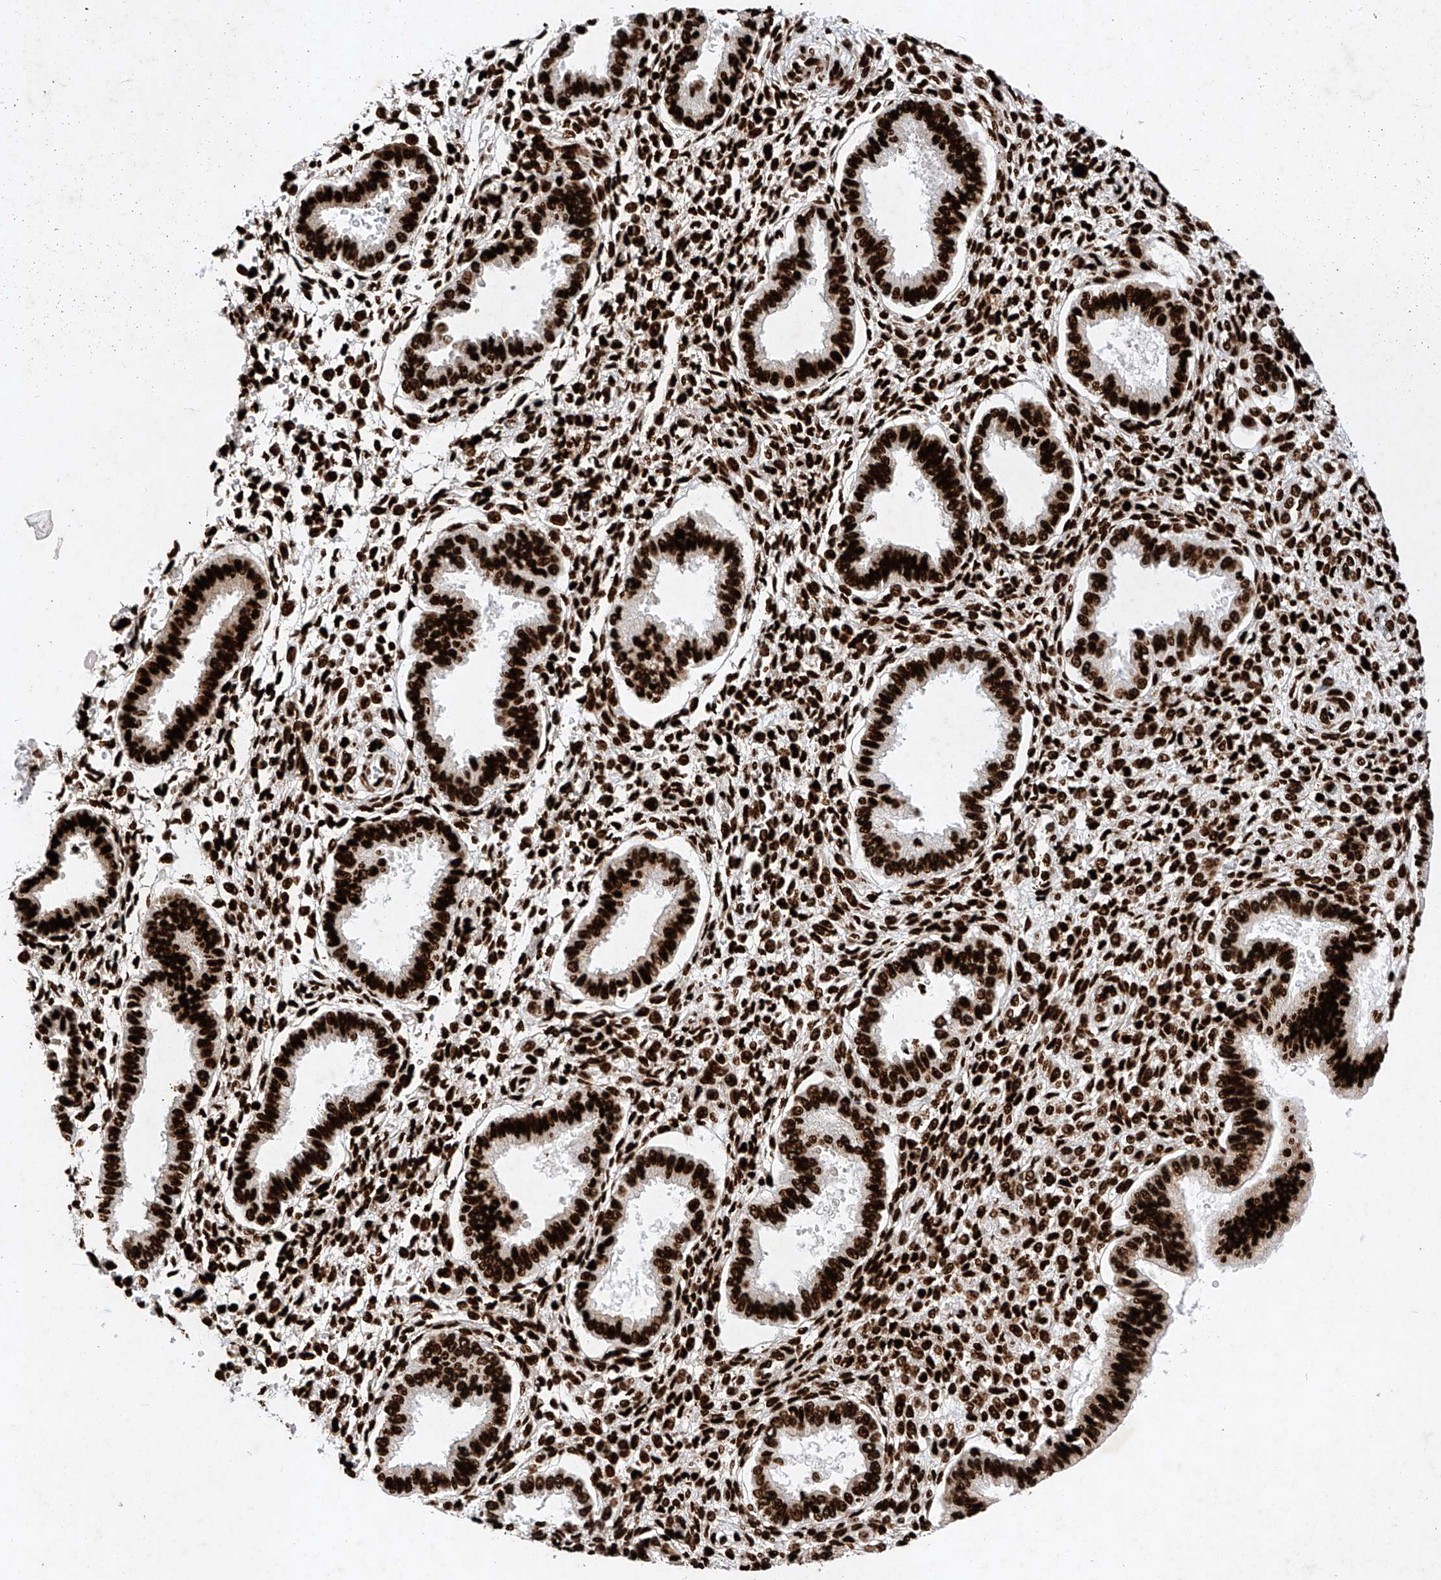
{"staining": {"intensity": "strong", "quantity": ">75%", "location": "nuclear"}, "tissue": "endometrium", "cell_type": "Cells in endometrial stroma", "image_type": "normal", "snomed": [{"axis": "morphology", "description": "Normal tissue, NOS"}, {"axis": "topography", "description": "Endometrium"}], "caption": "Protein staining of unremarkable endometrium reveals strong nuclear staining in approximately >75% of cells in endometrial stroma. (IHC, brightfield microscopy, high magnification).", "gene": "SRSF6", "patient": {"sex": "female", "age": 24}}